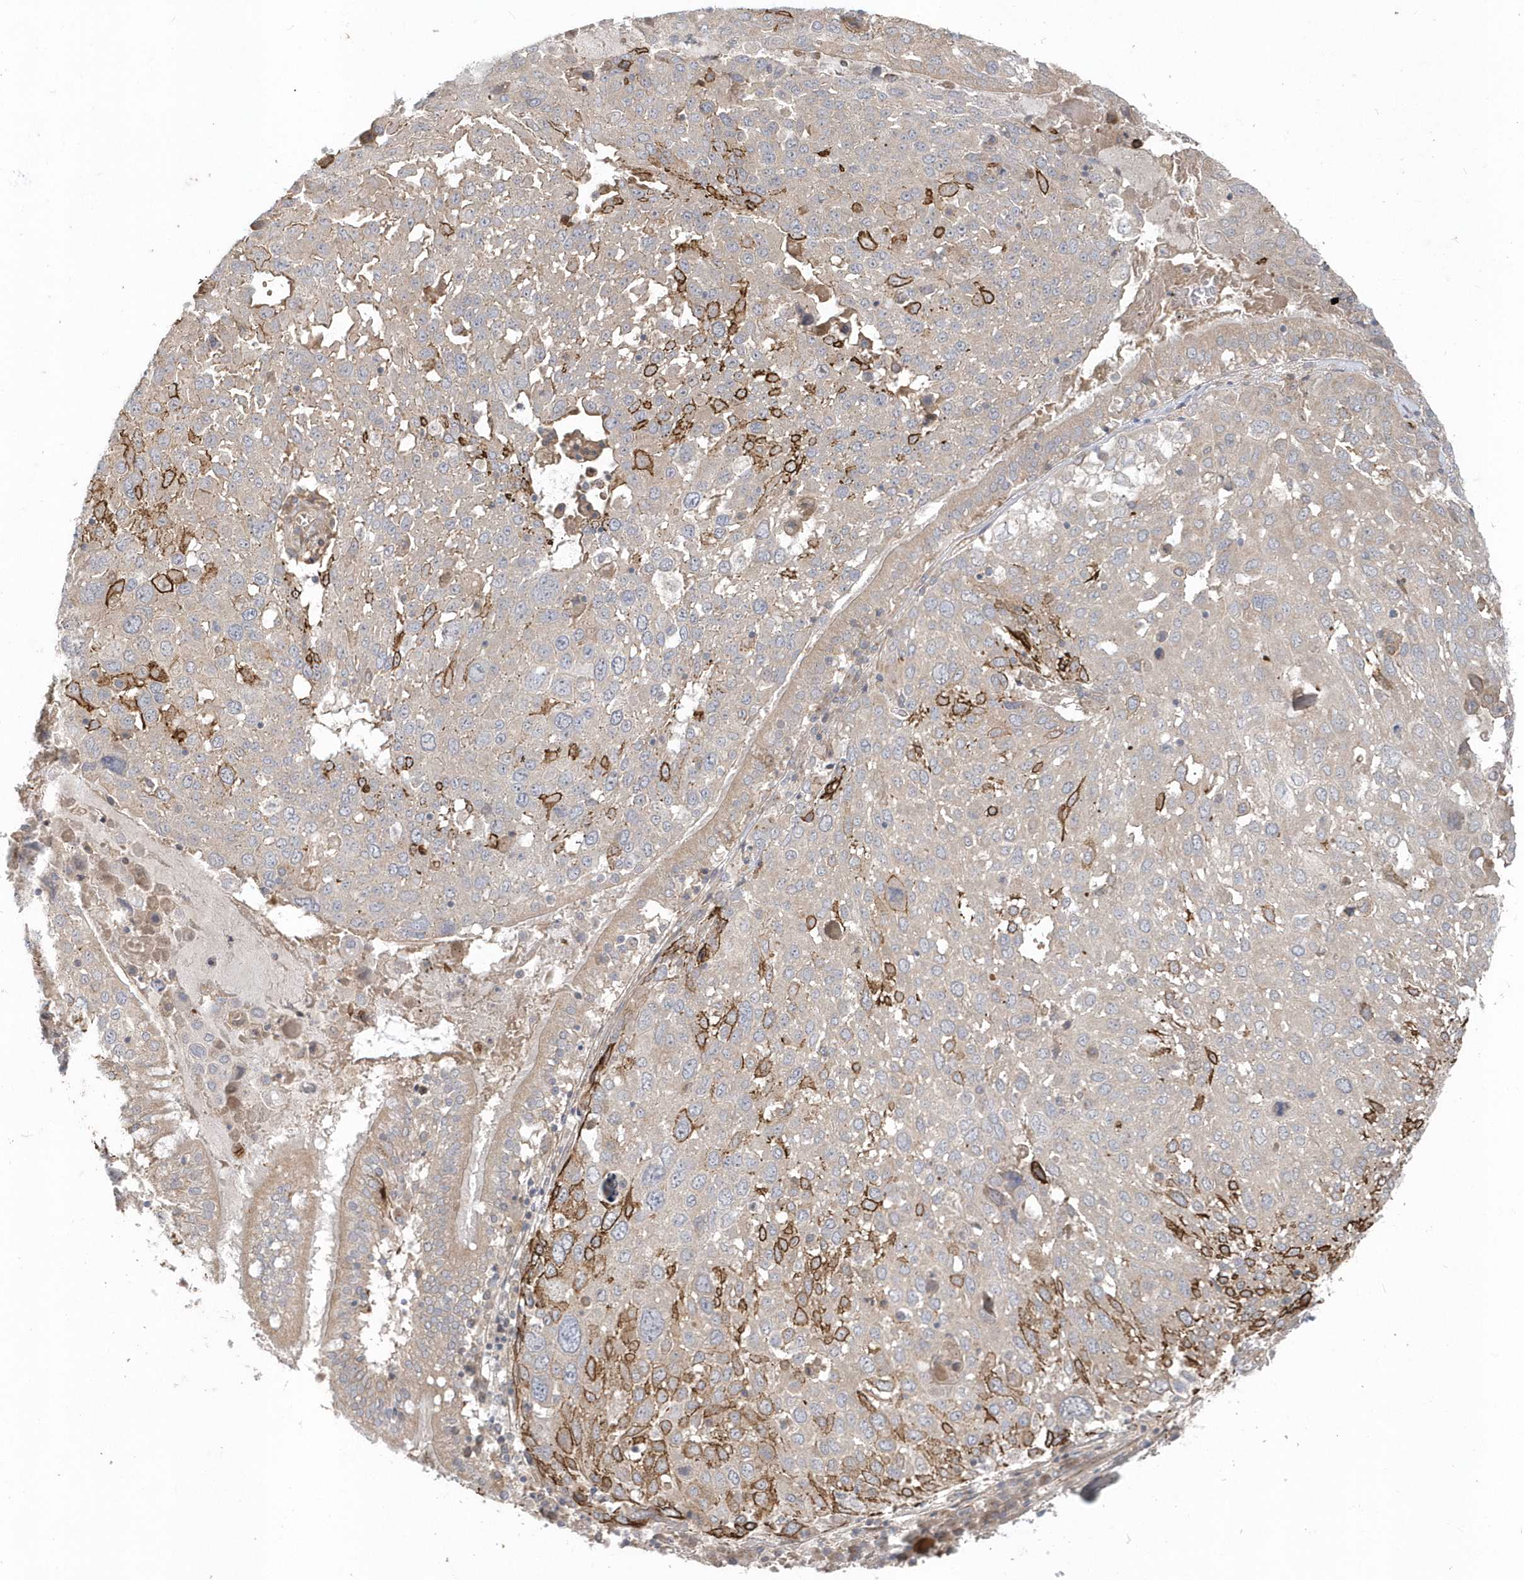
{"staining": {"intensity": "moderate", "quantity": "25%-75%", "location": "cytoplasmic/membranous"}, "tissue": "lung cancer", "cell_type": "Tumor cells", "image_type": "cancer", "snomed": [{"axis": "morphology", "description": "Squamous cell carcinoma, NOS"}, {"axis": "topography", "description": "Lung"}], "caption": "A brown stain shows moderate cytoplasmic/membranous positivity of a protein in human lung cancer tumor cells.", "gene": "ACTR1A", "patient": {"sex": "male", "age": 65}}